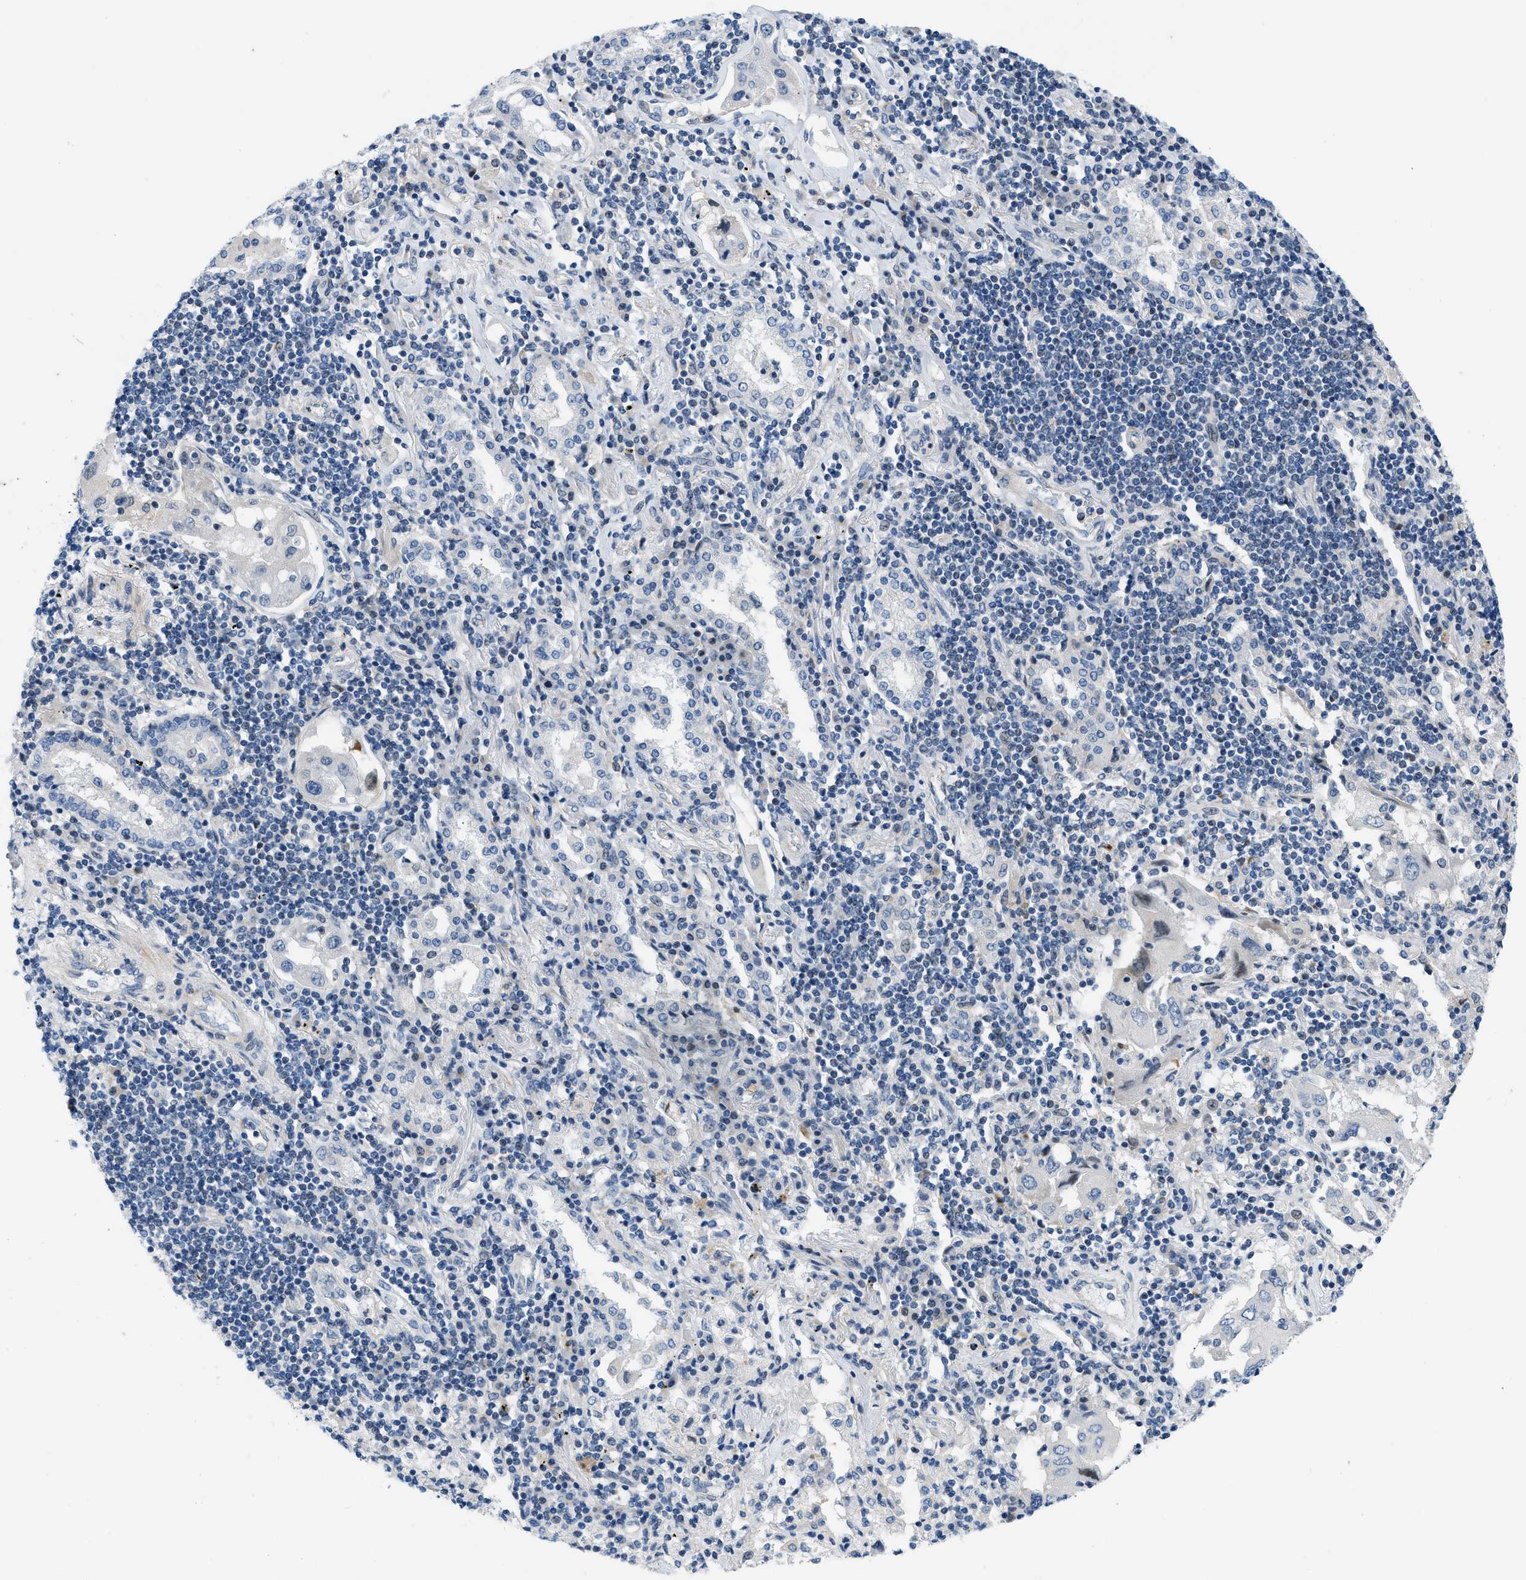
{"staining": {"intensity": "negative", "quantity": "none", "location": "none"}, "tissue": "lung cancer", "cell_type": "Tumor cells", "image_type": "cancer", "snomed": [{"axis": "morphology", "description": "Adenocarcinoma, NOS"}, {"axis": "topography", "description": "Lung"}], "caption": "There is no significant positivity in tumor cells of lung adenocarcinoma. (DAB IHC visualized using brightfield microscopy, high magnification).", "gene": "FDCSP", "patient": {"sex": "female", "age": 65}}